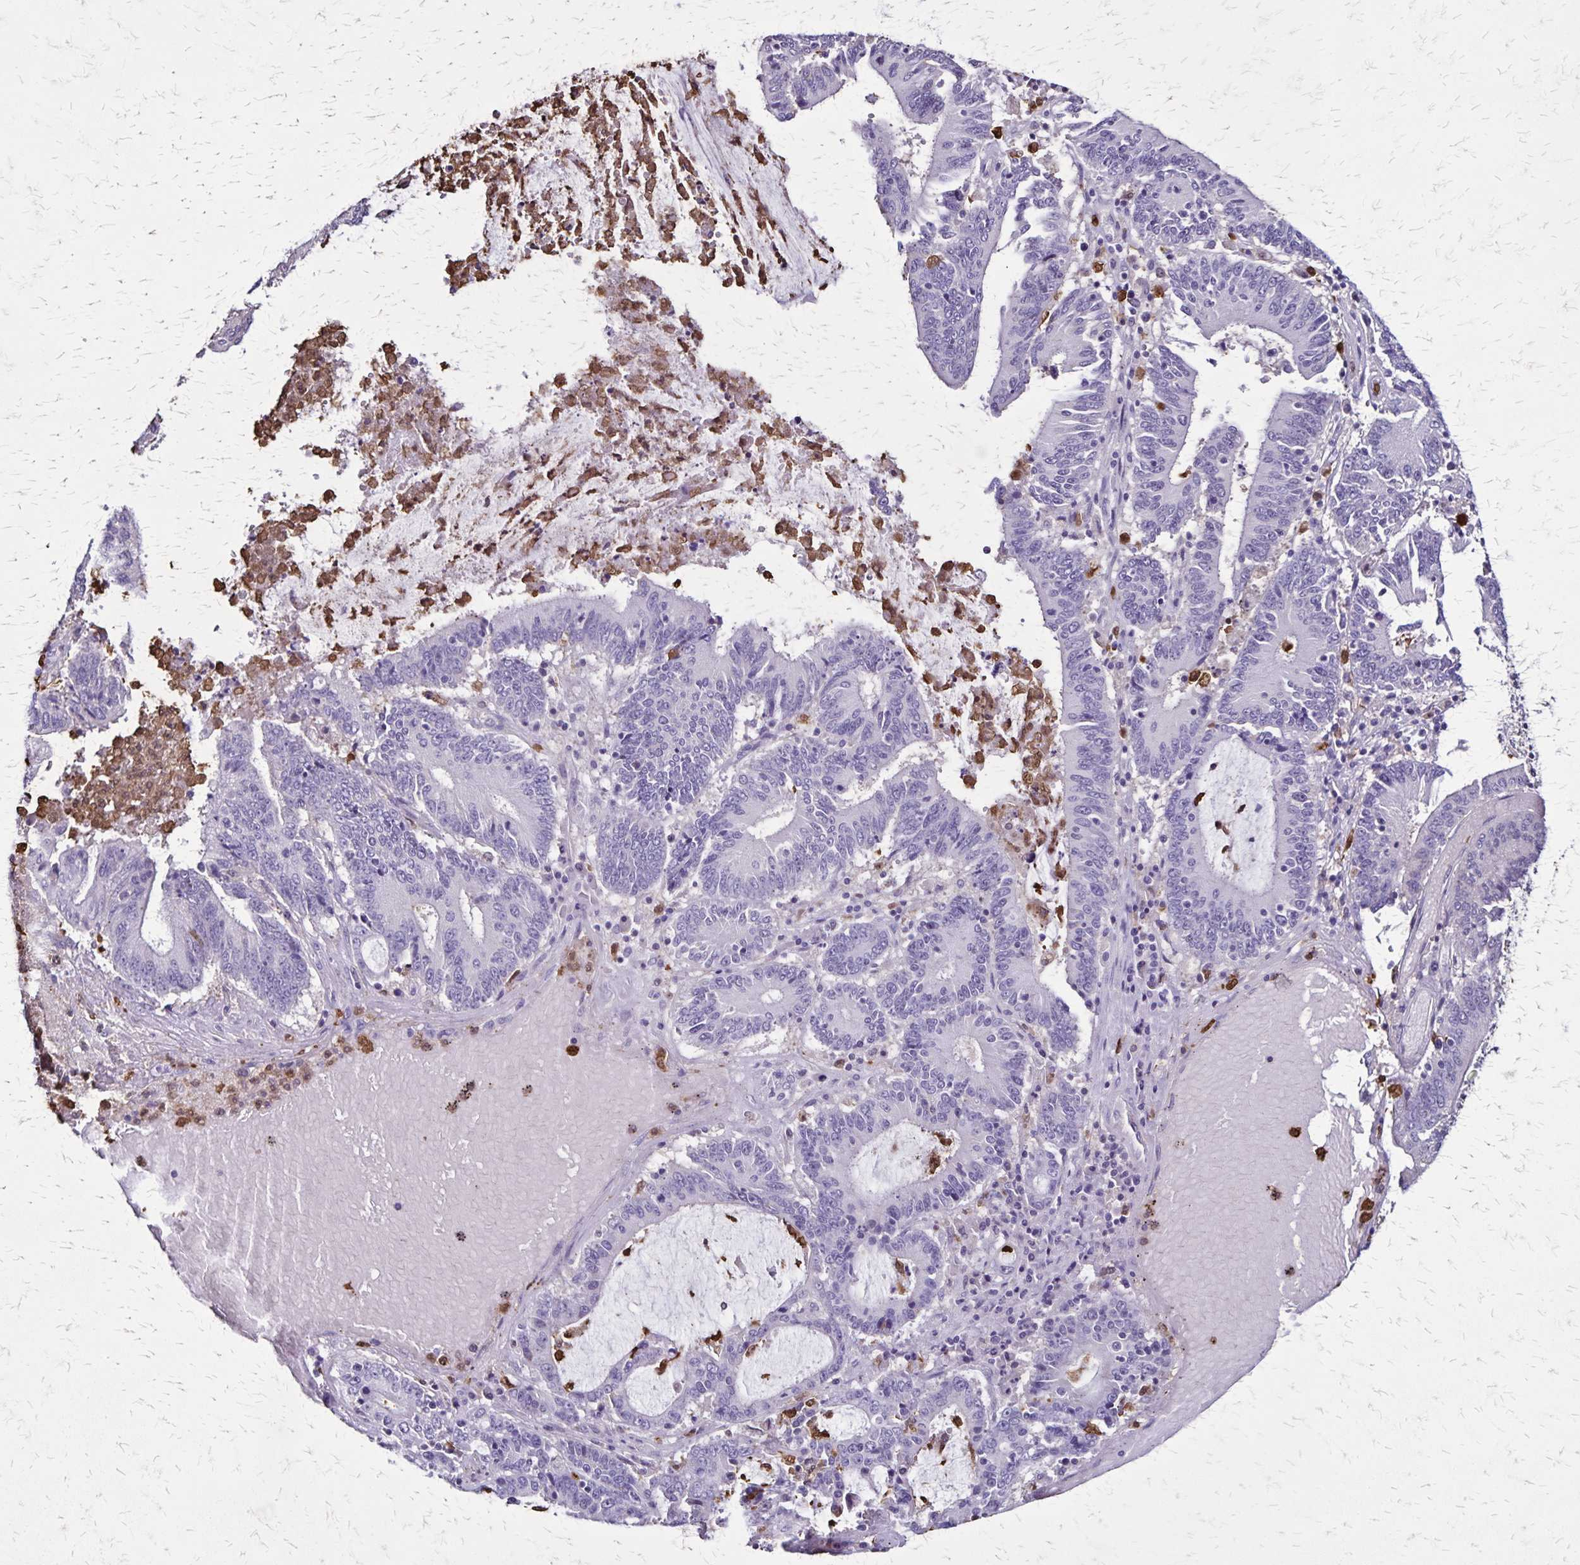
{"staining": {"intensity": "negative", "quantity": "none", "location": "none"}, "tissue": "stomach cancer", "cell_type": "Tumor cells", "image_type": "cancer", "snomed": [{"axis": "morphology", "description": "Adenocarcinoma, NOS"}, {"axis": "topography", "description": "Stomach, upper"}], "caption": "Stomach adenocarcinoma stained for a protein using immunohistochemistry (IHC) shows no expression tumor cells.", "gene": "ULBP3", "patient": {"sex": "male", "age": 68}}